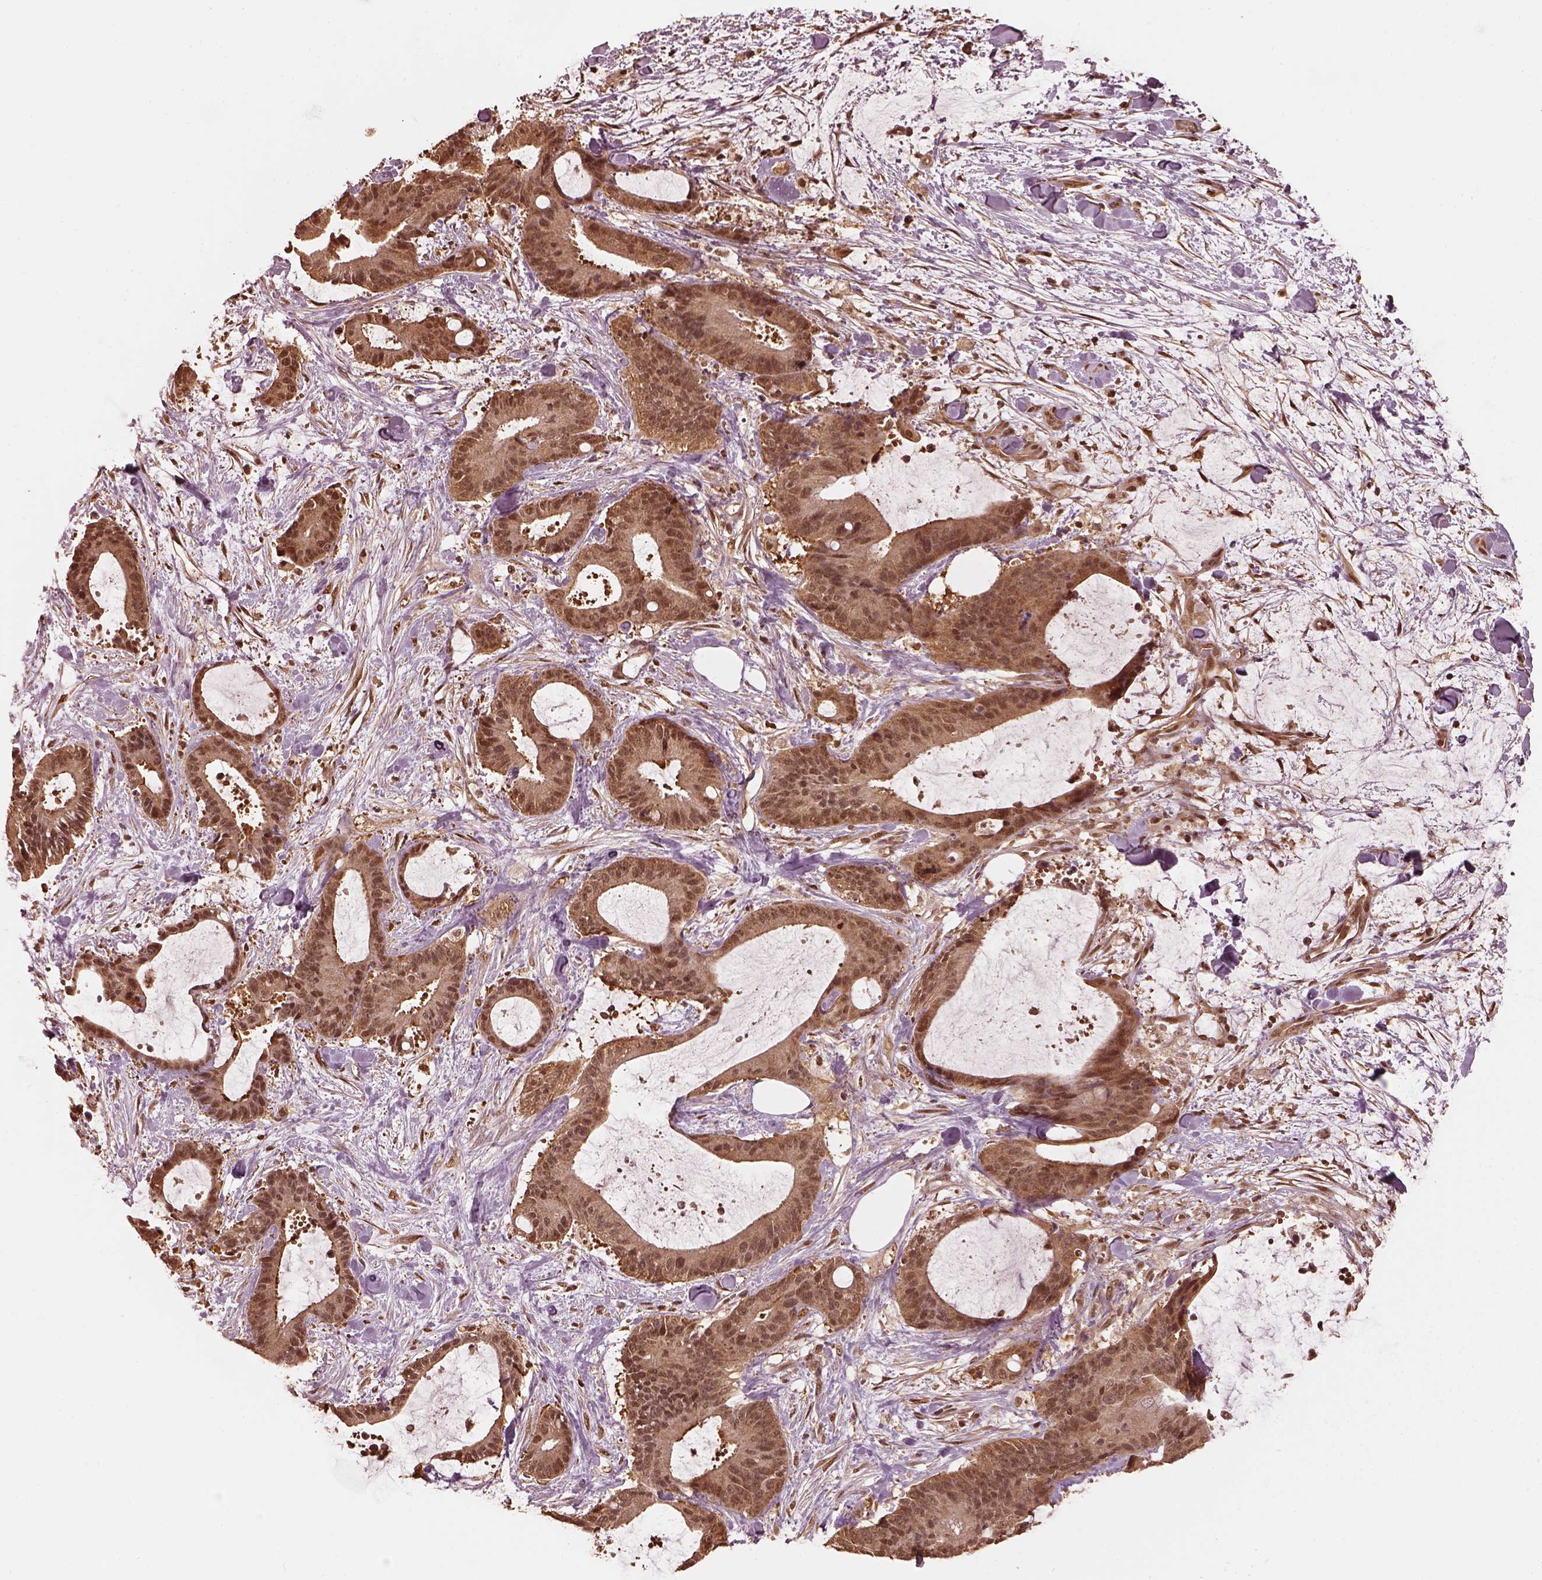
{"staining": {"intensity": "moderate", "quantity": ">75%", "location": "cytoplasmic/membranous,nuclear"}, "tissue": "liver cancer", "cell_type": "Tumor cells", "image_type": "cancer", "snomed": [{"axis": "morphology", "description": "Cholangiocarcinoma"}, {"axis": "topography", "description": "Liver"}], "caption": "IHC image of human cholangiocarcinoma (liver) stained for a protein (brown), which exhibits medium levels of moderate cytoplasmic/membranous and nuclear staining in about >75% of tumor cells.", "gene": "PSMC5", "patient": {"sex": "female", "age": 73}}